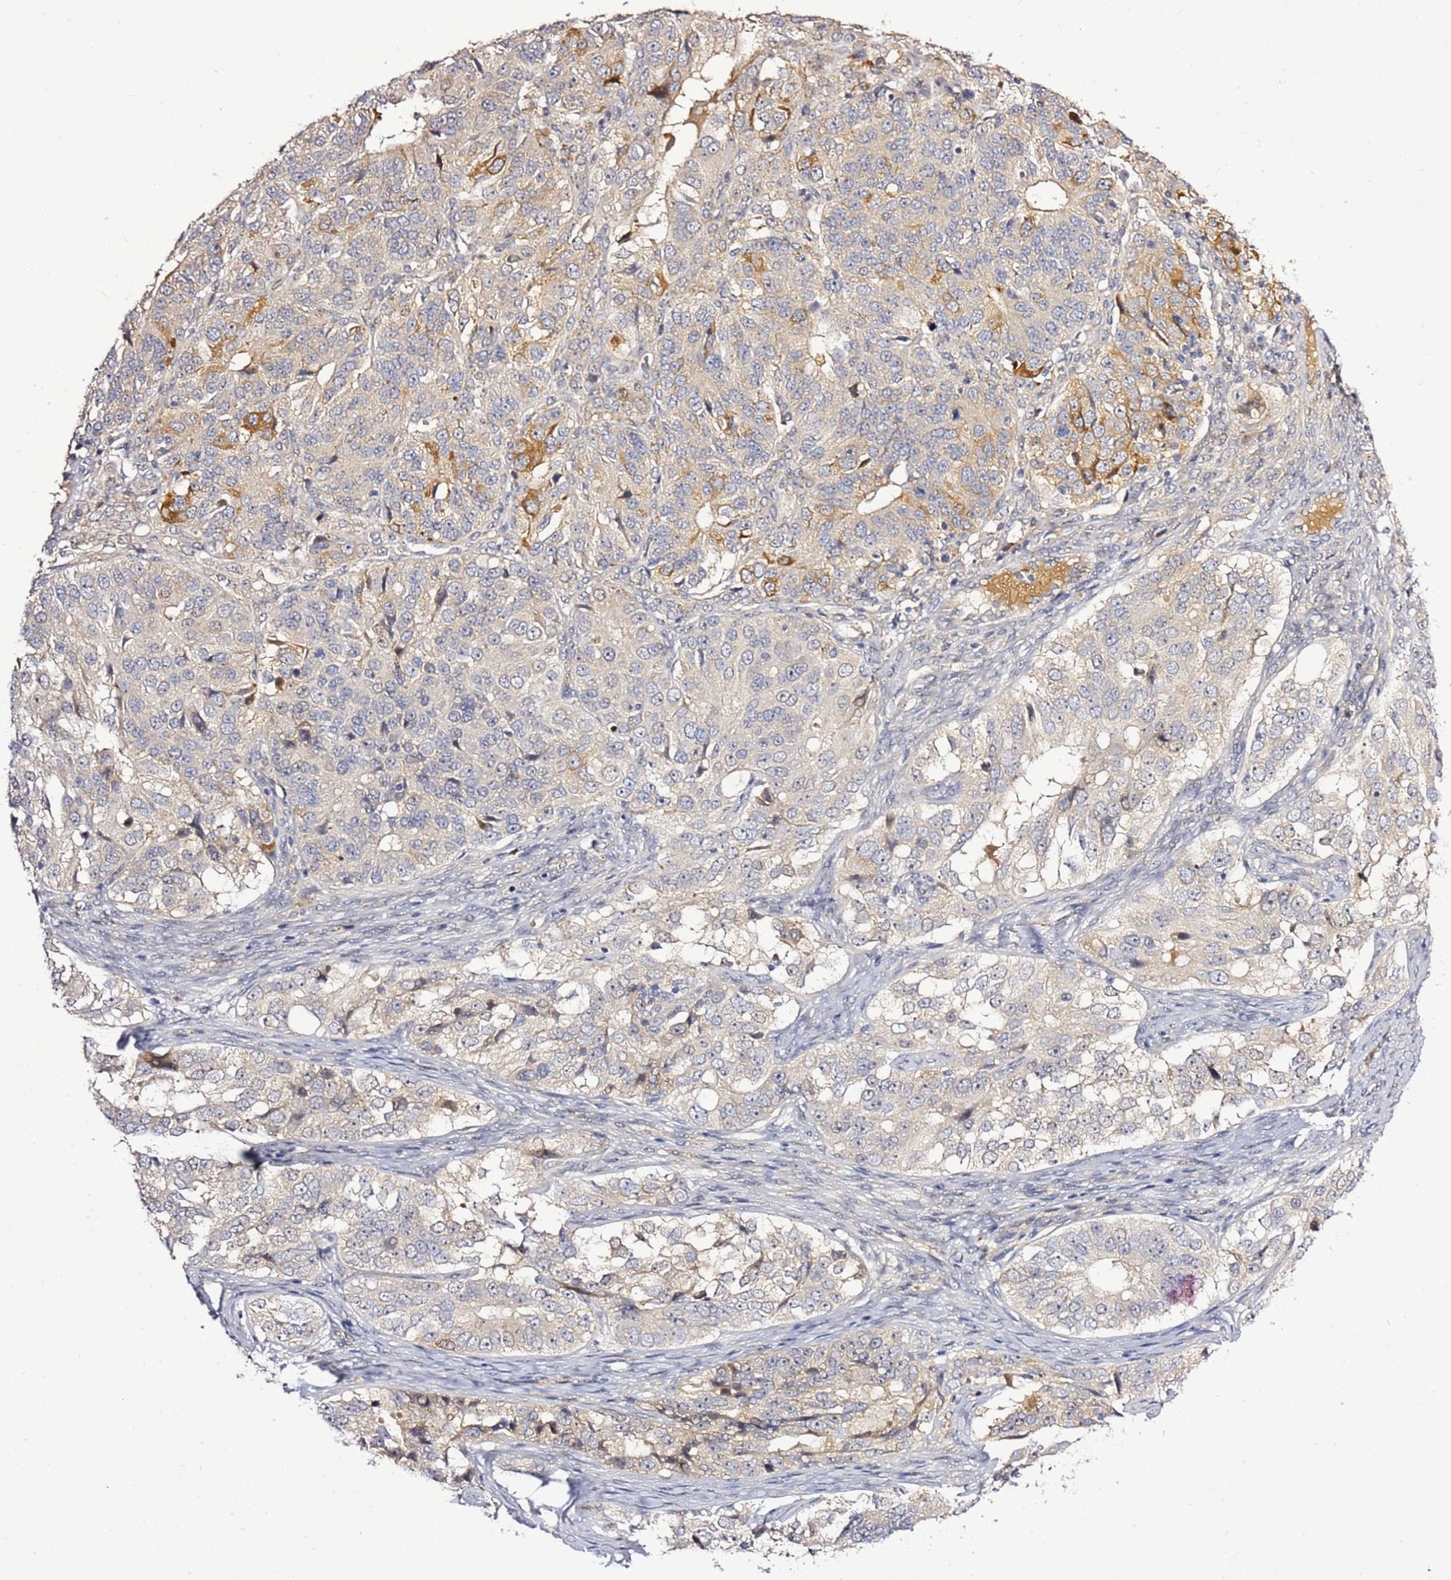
{"staining": {"intensity": "moderate", "quantity": "<25%", "location": "cytoplasmic/membranous"}, "tissue": "ovarian cancer", "cell_type": "Tumor cells", "image_type": "cancer", "snomed": [{"axis": "morphology", "description": "Carcinoma, endometroid"}, {"axis": "topography", "description": "Ovary"}], "caption": "A brown stain labels moderate cytoplasmic/membranous staining of a protein in ovarian cancer tumor cells. Nuclei are stained in blue.", "gene": "NOL8", "patient": {"sex": "female", "age": 51}}